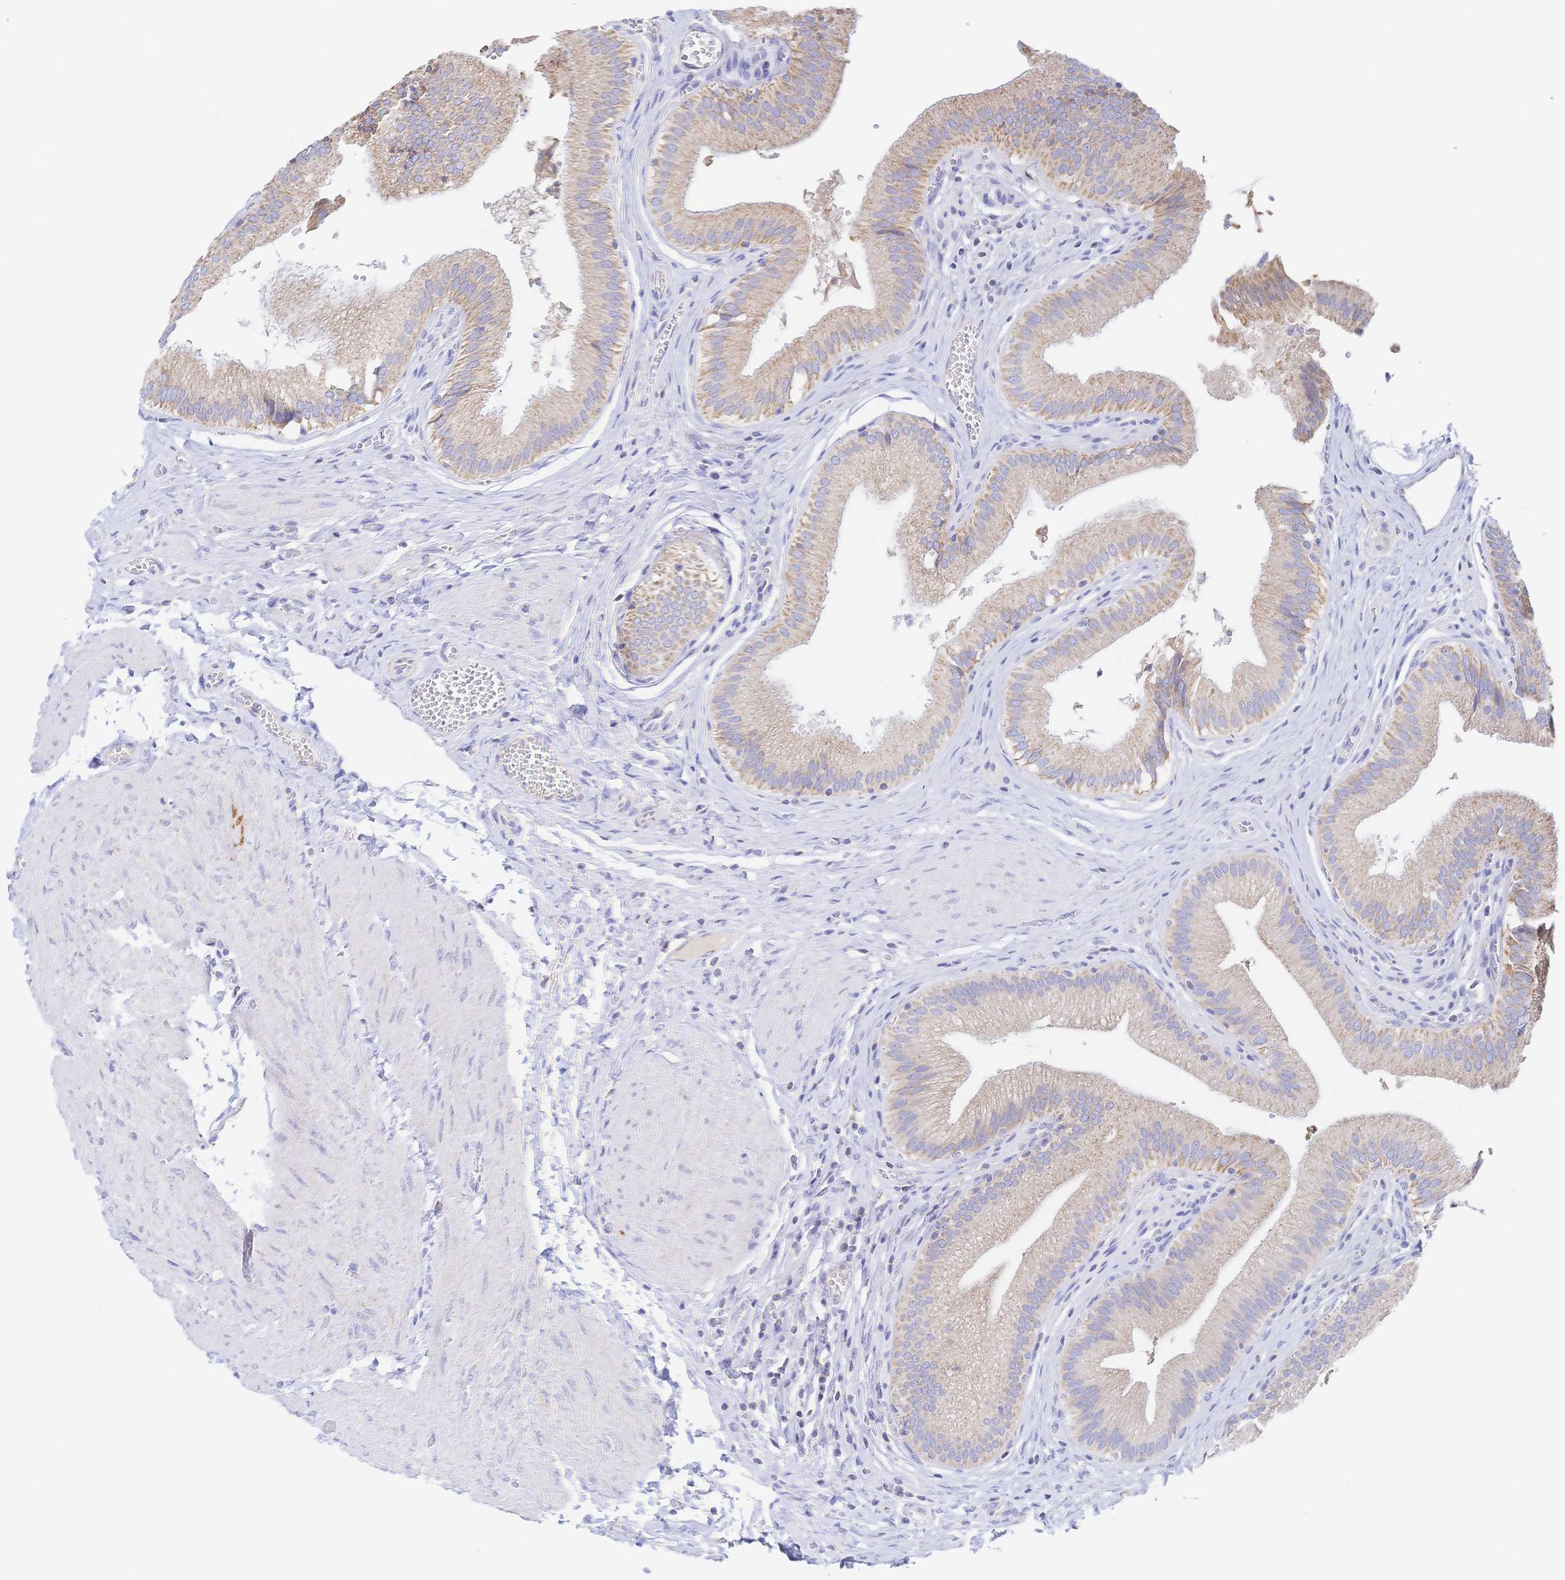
{"staining": {"intensity": "moderate", "quantity": ">75%", "location": "cytoplasmic/membranous"}, "tissue": "gallbladder", "cell_type": "Glandular cells", "image_type": "normal", "snomed": [{"axis": "morphology", "description": "Normal tissue, NOS"}, {"axis": "topography", "description": "Gallbladder"}, {"axis": "topography", "description": "Peripheral nerve tissue"}], "caption": "This histopathology image demonstrates IHC staining of normal human gallbladder, with medium moderate cytoplasmic/membranous expression in approximately >75% of glandular cells.", "gene": "SYNGR4", "patient": {"sex": "male", "age": 17}}